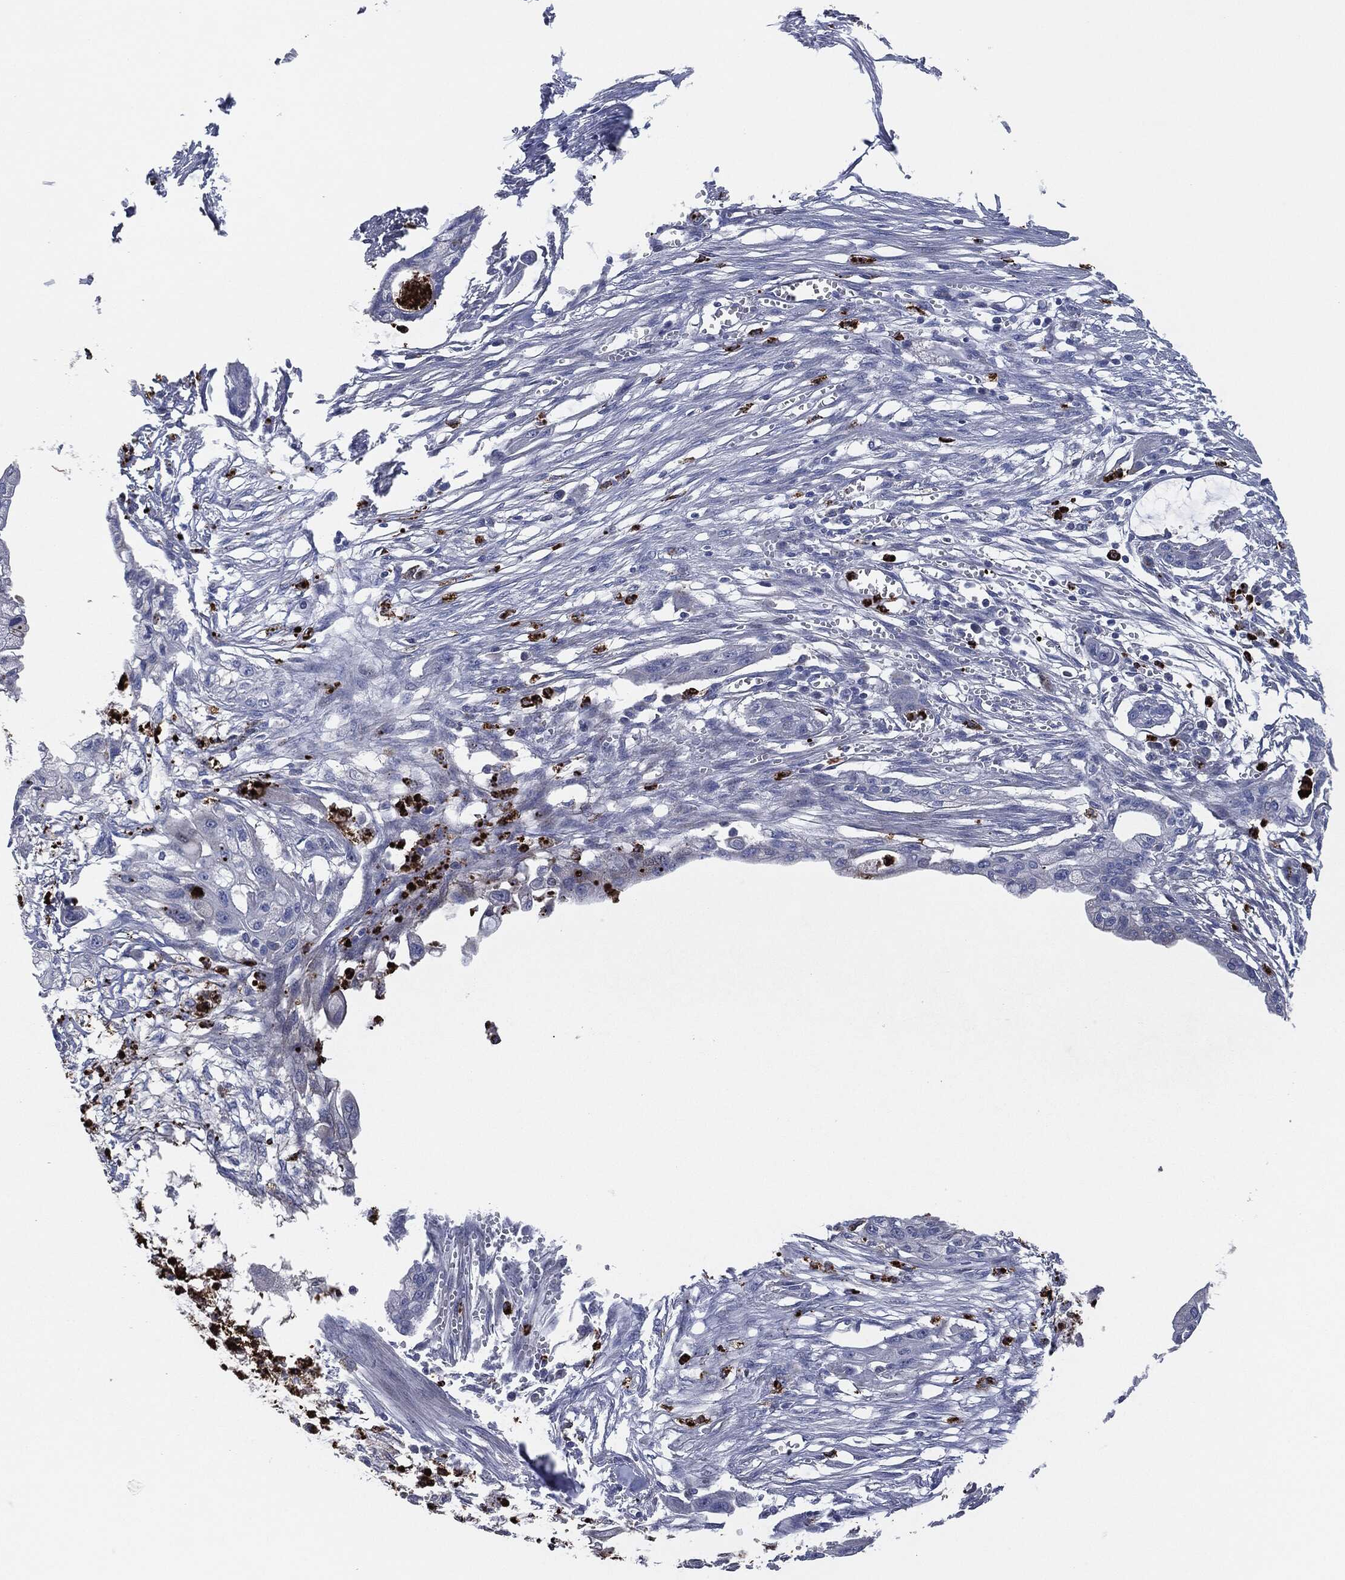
{"staining": {"intensity": "negative", "quantity": "none", "location": "none"}, "tissue": "pancreatic cancer", "cell_type": "Tumor cells", "image_type": "cancer", "snomed": [{"axis": "morphology", "description": "Normal tissue, NOS"}, {"axis": "morphology", "description": "Adenocarcinoma, NOS"}, {"axis": "topography", "description": "Pancreas"}], "caption": "Pancreatic adenocarcinoma was stained to show a protein in brown. There is no significant expression in tumor cells.", "gene": "MPO", "patient": {"sex": "female", "age": 58}}